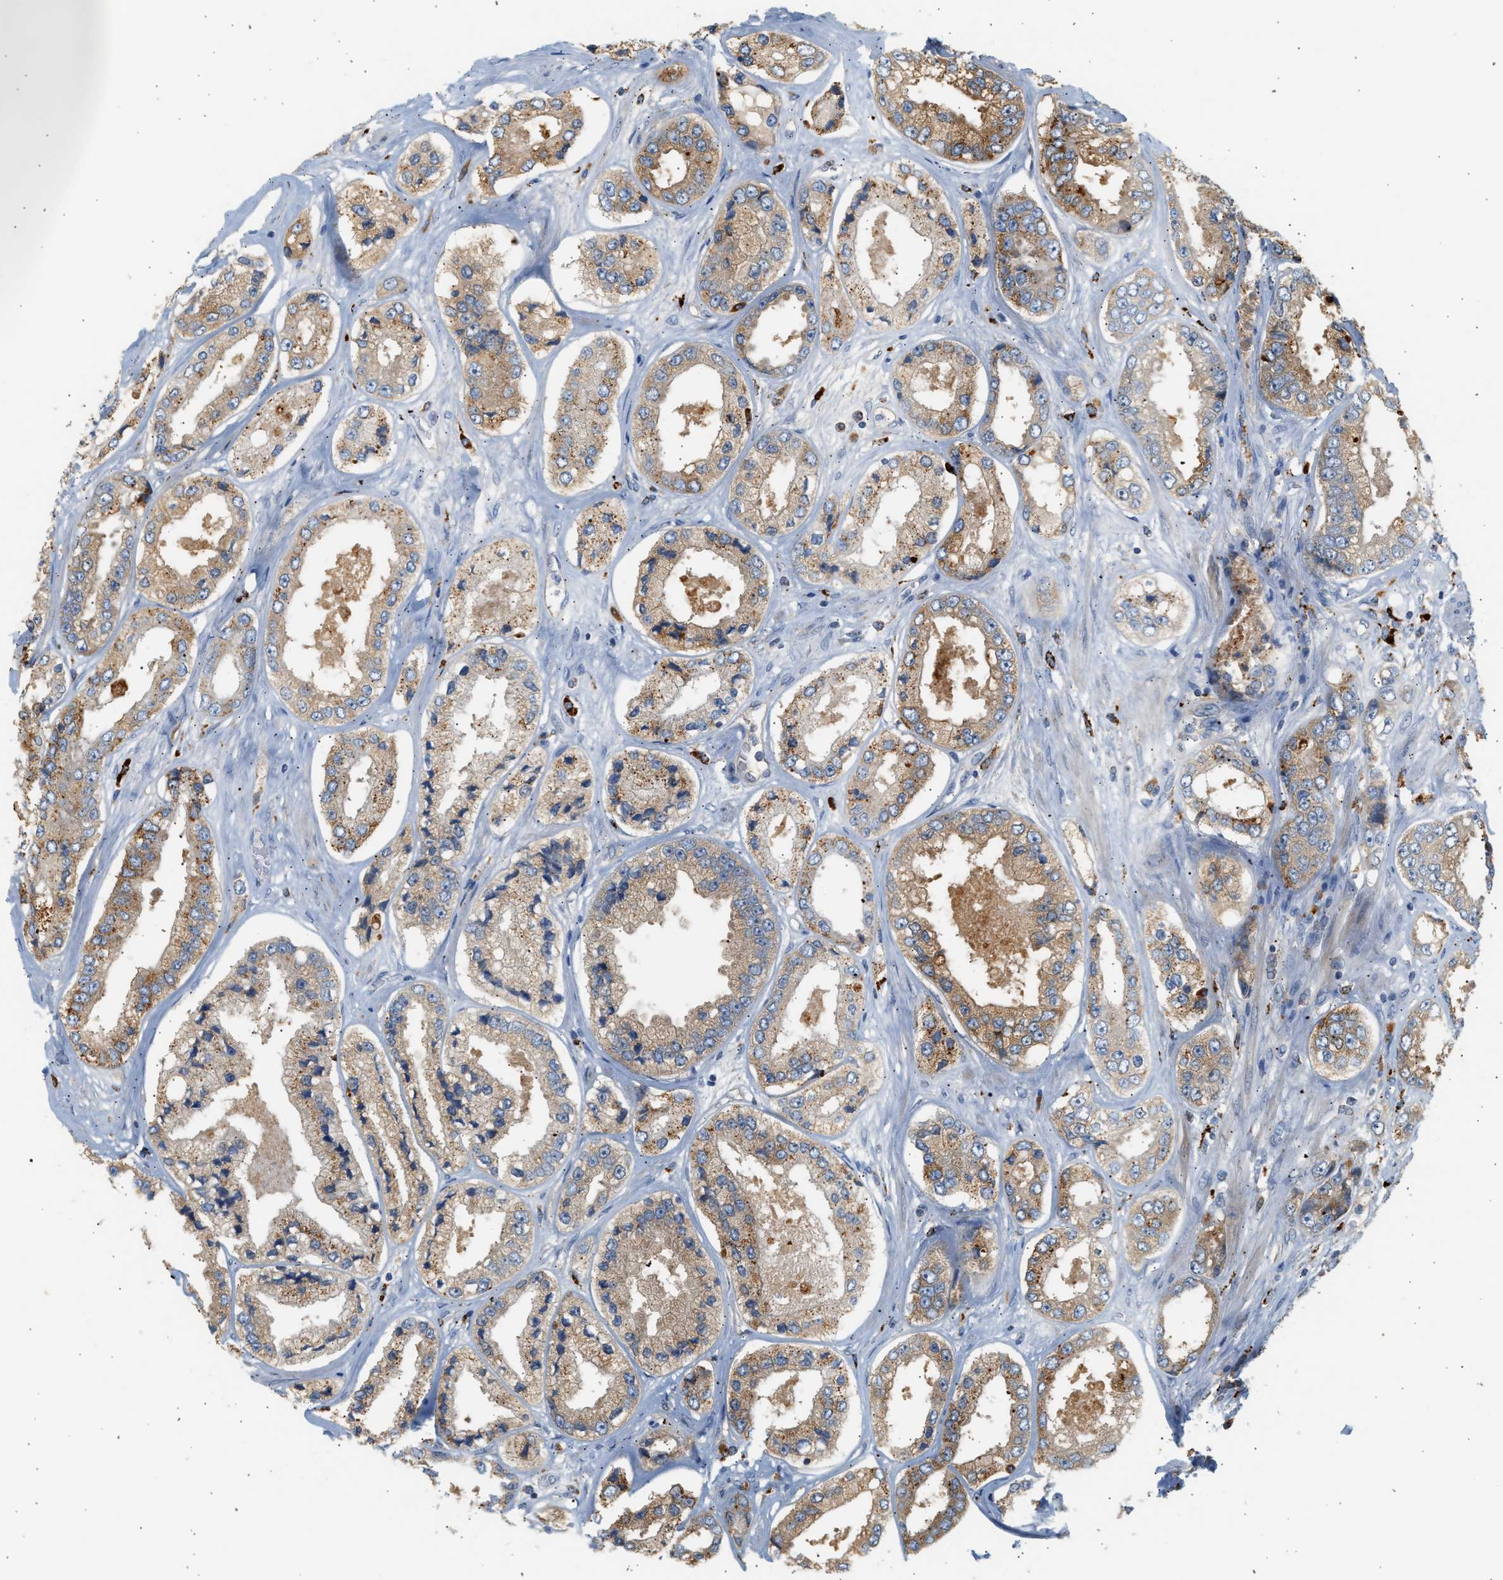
{"staining": {"intensity": "moderate", "quantity": ">75%", "location": "cytoplasmic/membranous"}, "tissue": "prostate cancer", "cell_type": "Tumor cells", "image_type": "cancer", "snomed": [{"axis": "morphology", "description": "Adenocarcinoma, High grade"}, {"axis": "topography", "description": "Prostate"}], "caption": "Prostate cancer (high-grade adenocarcinoma) tissue exhibits moderate cytoplasmic/membranous positivity in about >75% of tumor cells", "gene": "ENTHD1", "patient": {"sex": "male", "age": 61}}